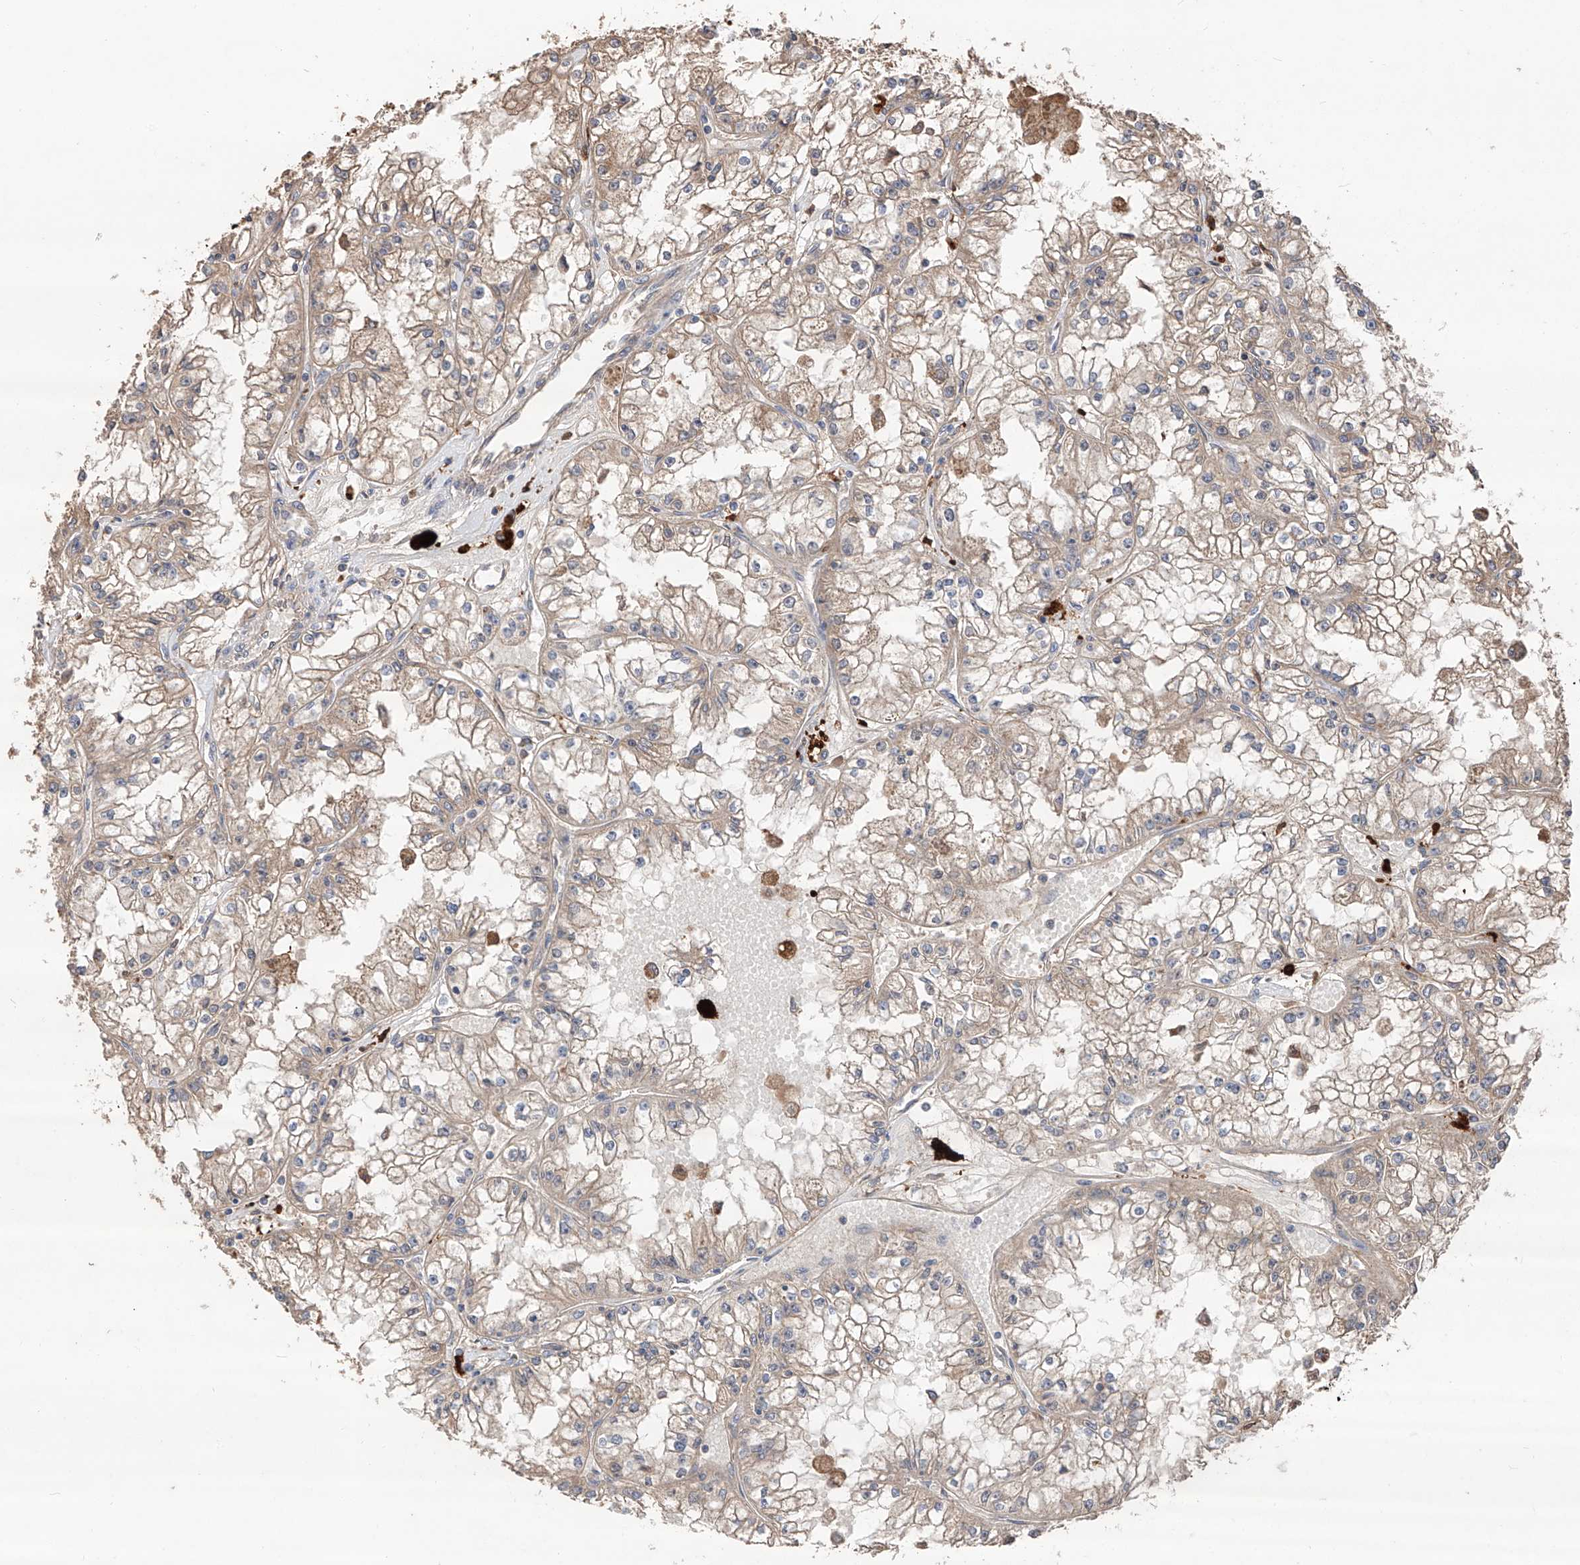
{"staining": {"intensity": "weak", "quantity": "25%-75%", "location": "cytoplasmic/membranous"}, "tissue": "renal cancer", "cell_type": "Tumor cells", "image_type": "cancer", "snomed": [{"axis": "morphology", "description": "Adenocarcinoma, NOS"}, {"axis": "topography", "description": "Kidney"}], "caption": "This is an image of IHC staining of adenocarcinoma (renal), which shows weak positivity in the cytoplasmic/membranous of tumor cells.", "gene": "EDN1", "patient": {"sex": "male", "age": 56}}